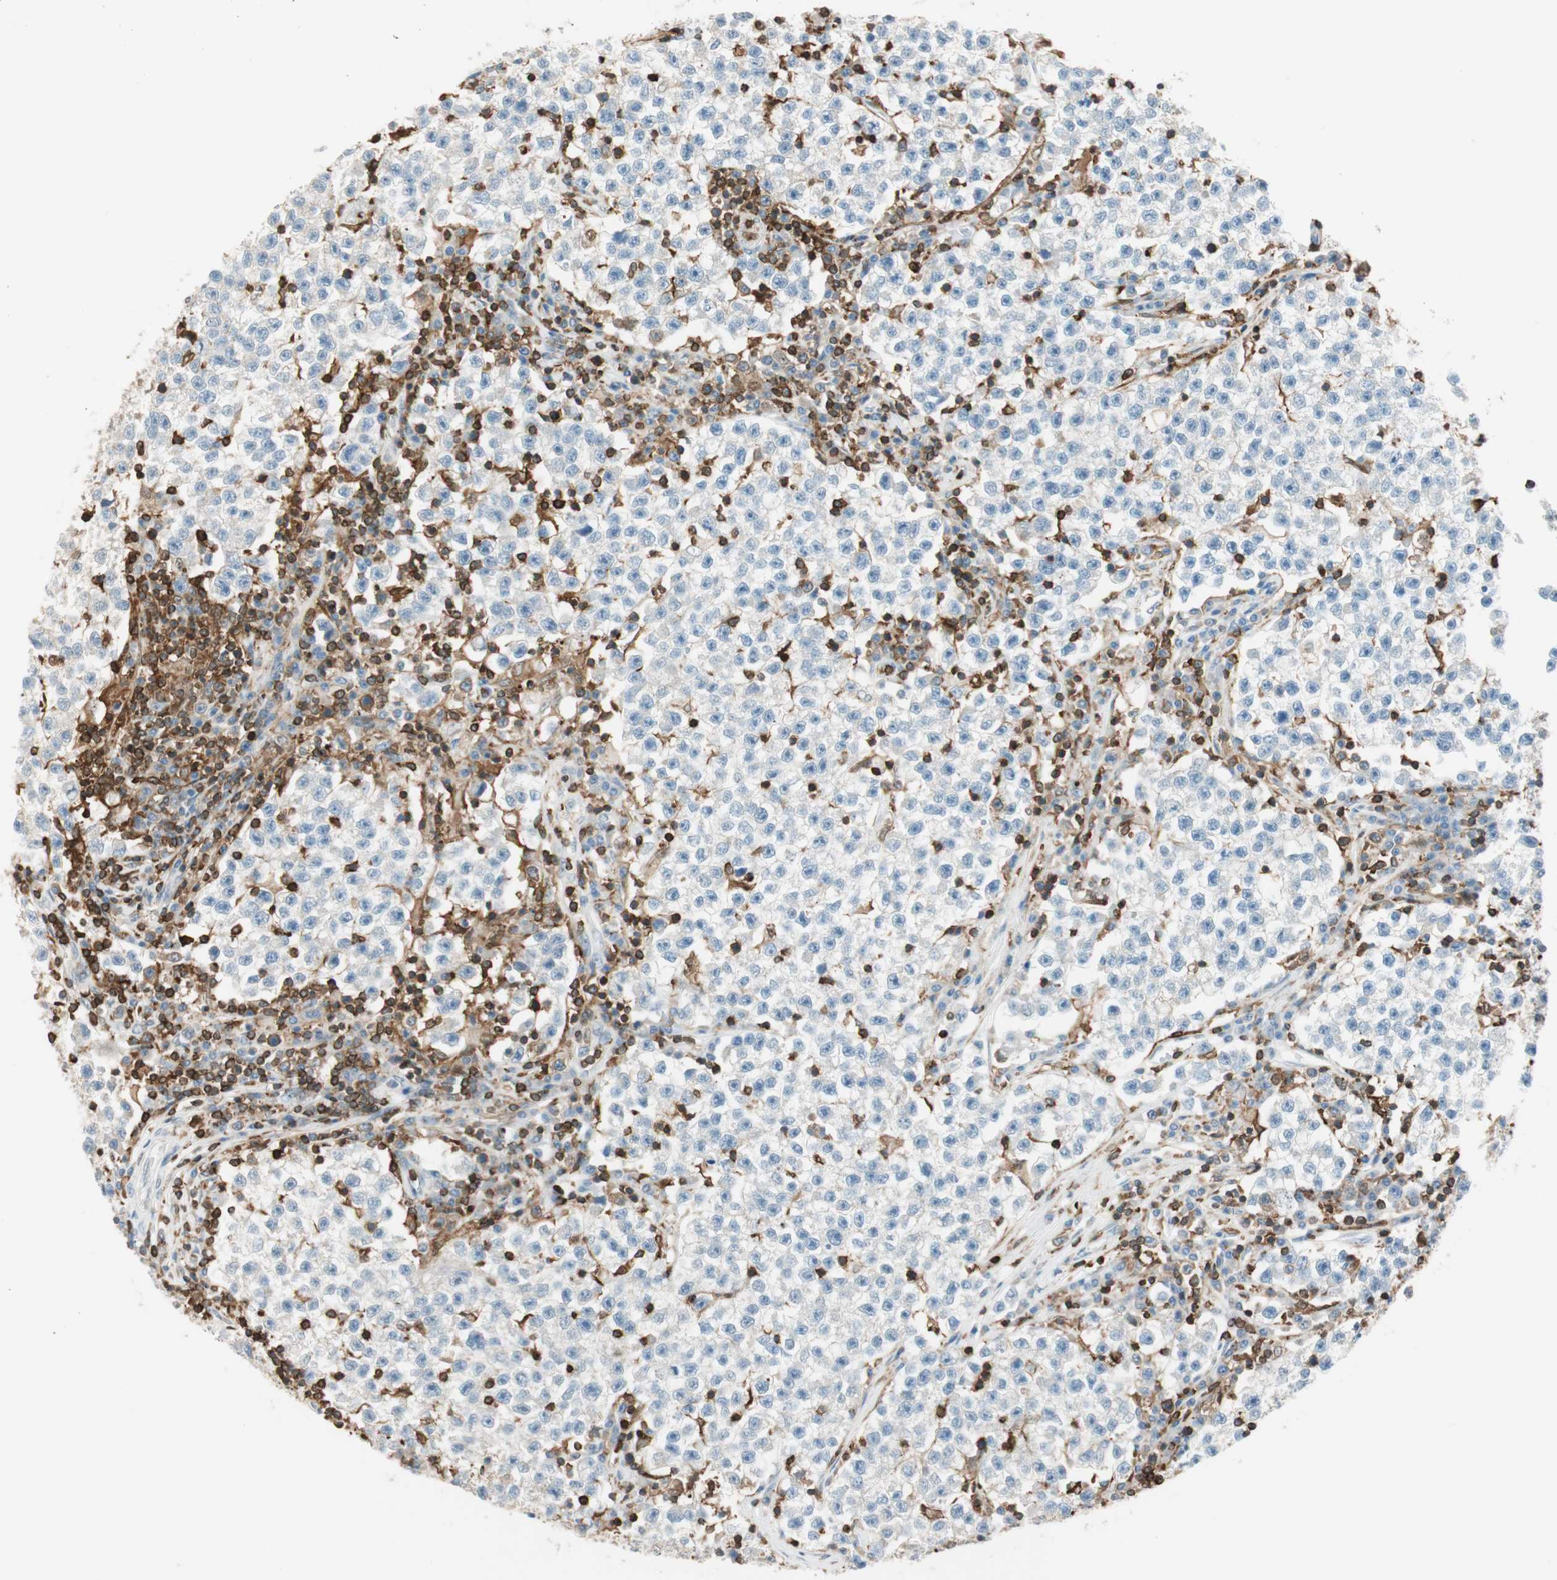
{"staining": {"intensity": "negative", "quantity": "none", "location": "none"}, "tissue": "testis cancer", "cell_type": "Tumor cells", "image_type": "cancer", "snomed": [{"axis": "morphology", "description": "Seminoma, NOS"}, {"axis": "topography", "description": "Testis"}], "caption": "Immunohistochemical staining of human testis seminoma displays no significant expression in tumor cells.", "gene": "HPGD", "patient": {"sex": "male", "age": 22}}